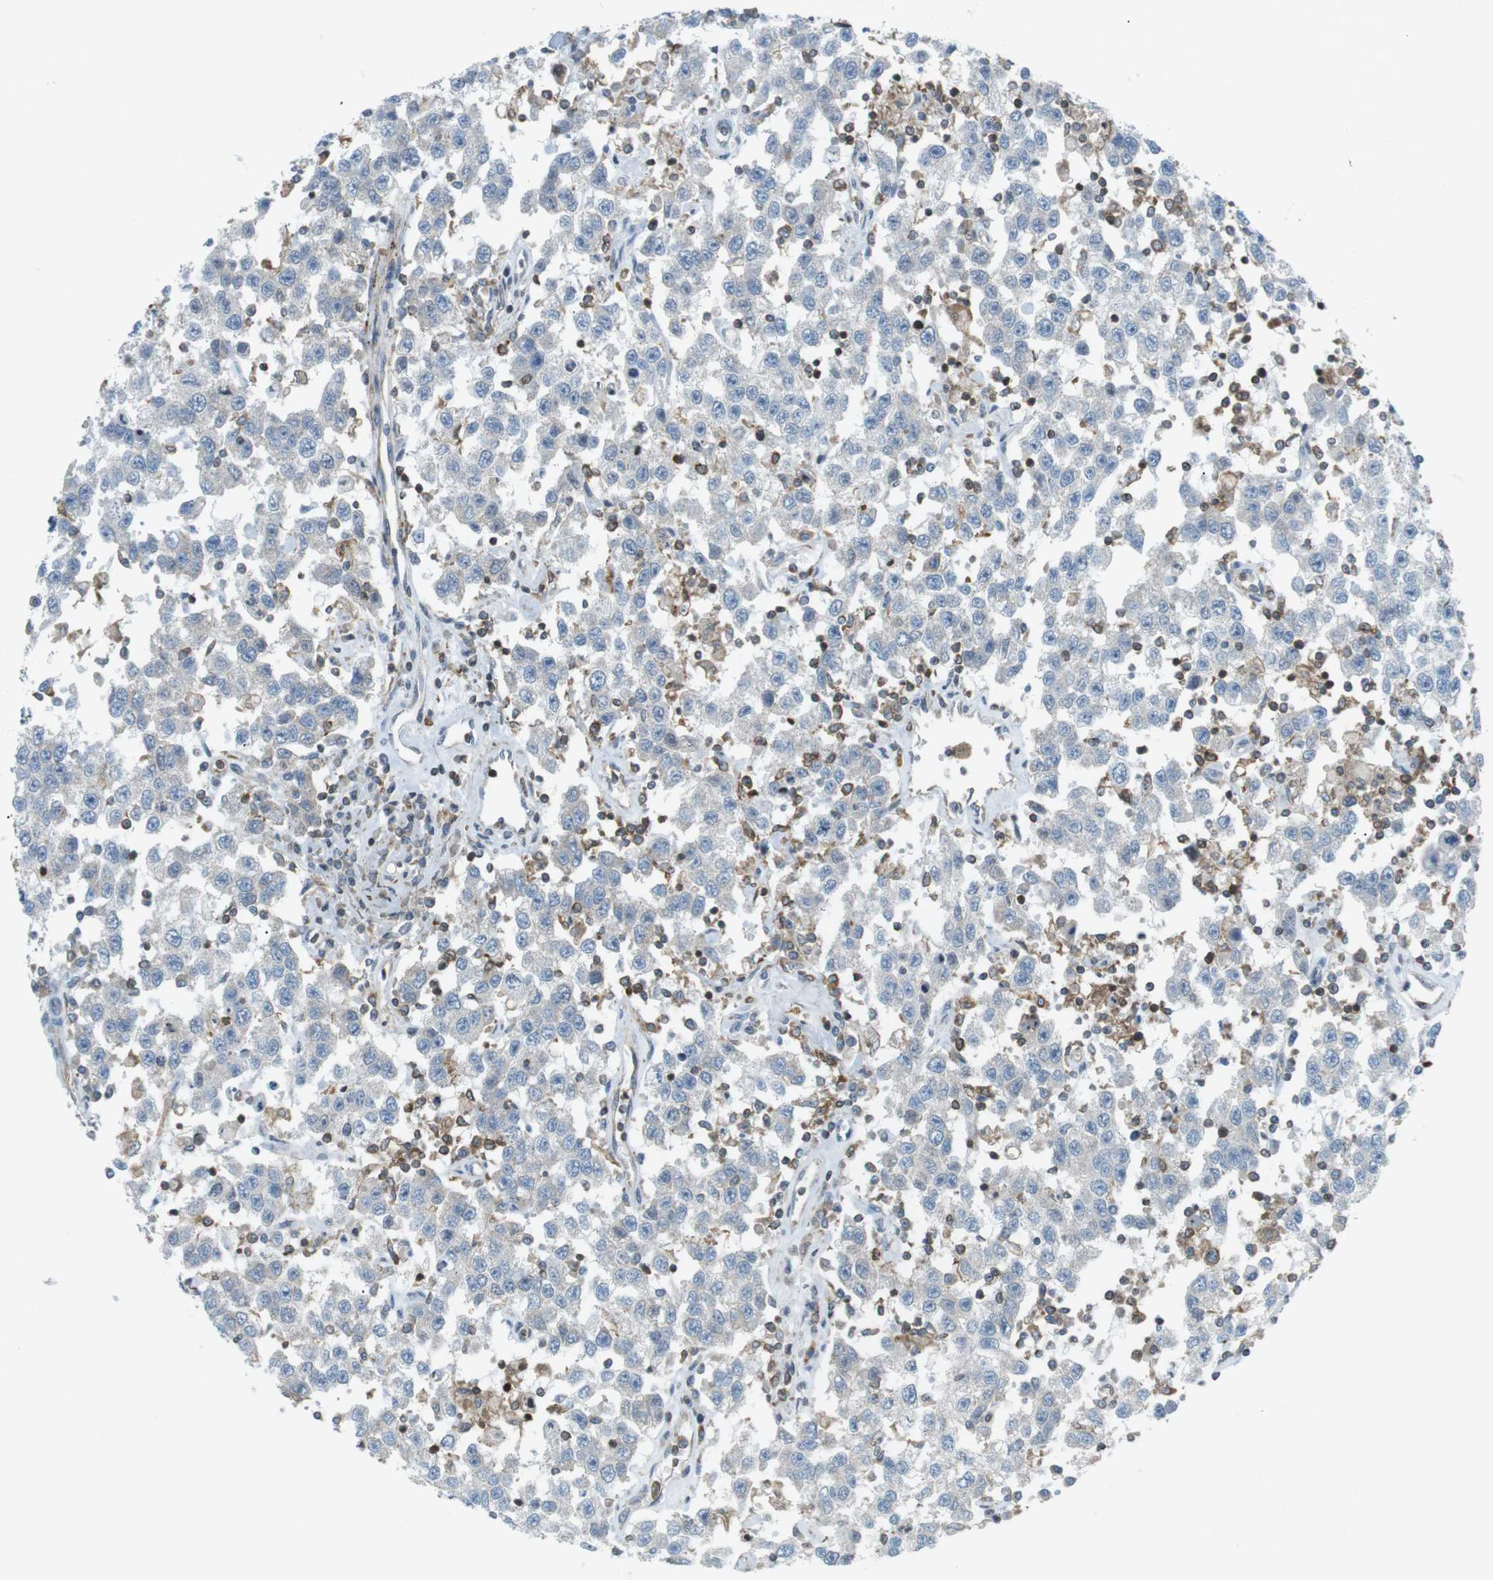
{"staining": {"intensity": "negative", "quantity": "none", "location": "none"}, "tissue": "testis cancer", "cell_type": "Tumor cells", "image_type": "cancer", "snomed": [{"axis": "morphology", "description": "Seminoma, NOS"}, {"axis": "topography", "description": "Testis"}], "caption": "Human testis cancer (seminoma) stained for a protein using IHC demonstrates no staining in tumor cells.", "gene": "FLII", "patient": {"sex": "male", "age": 41}}